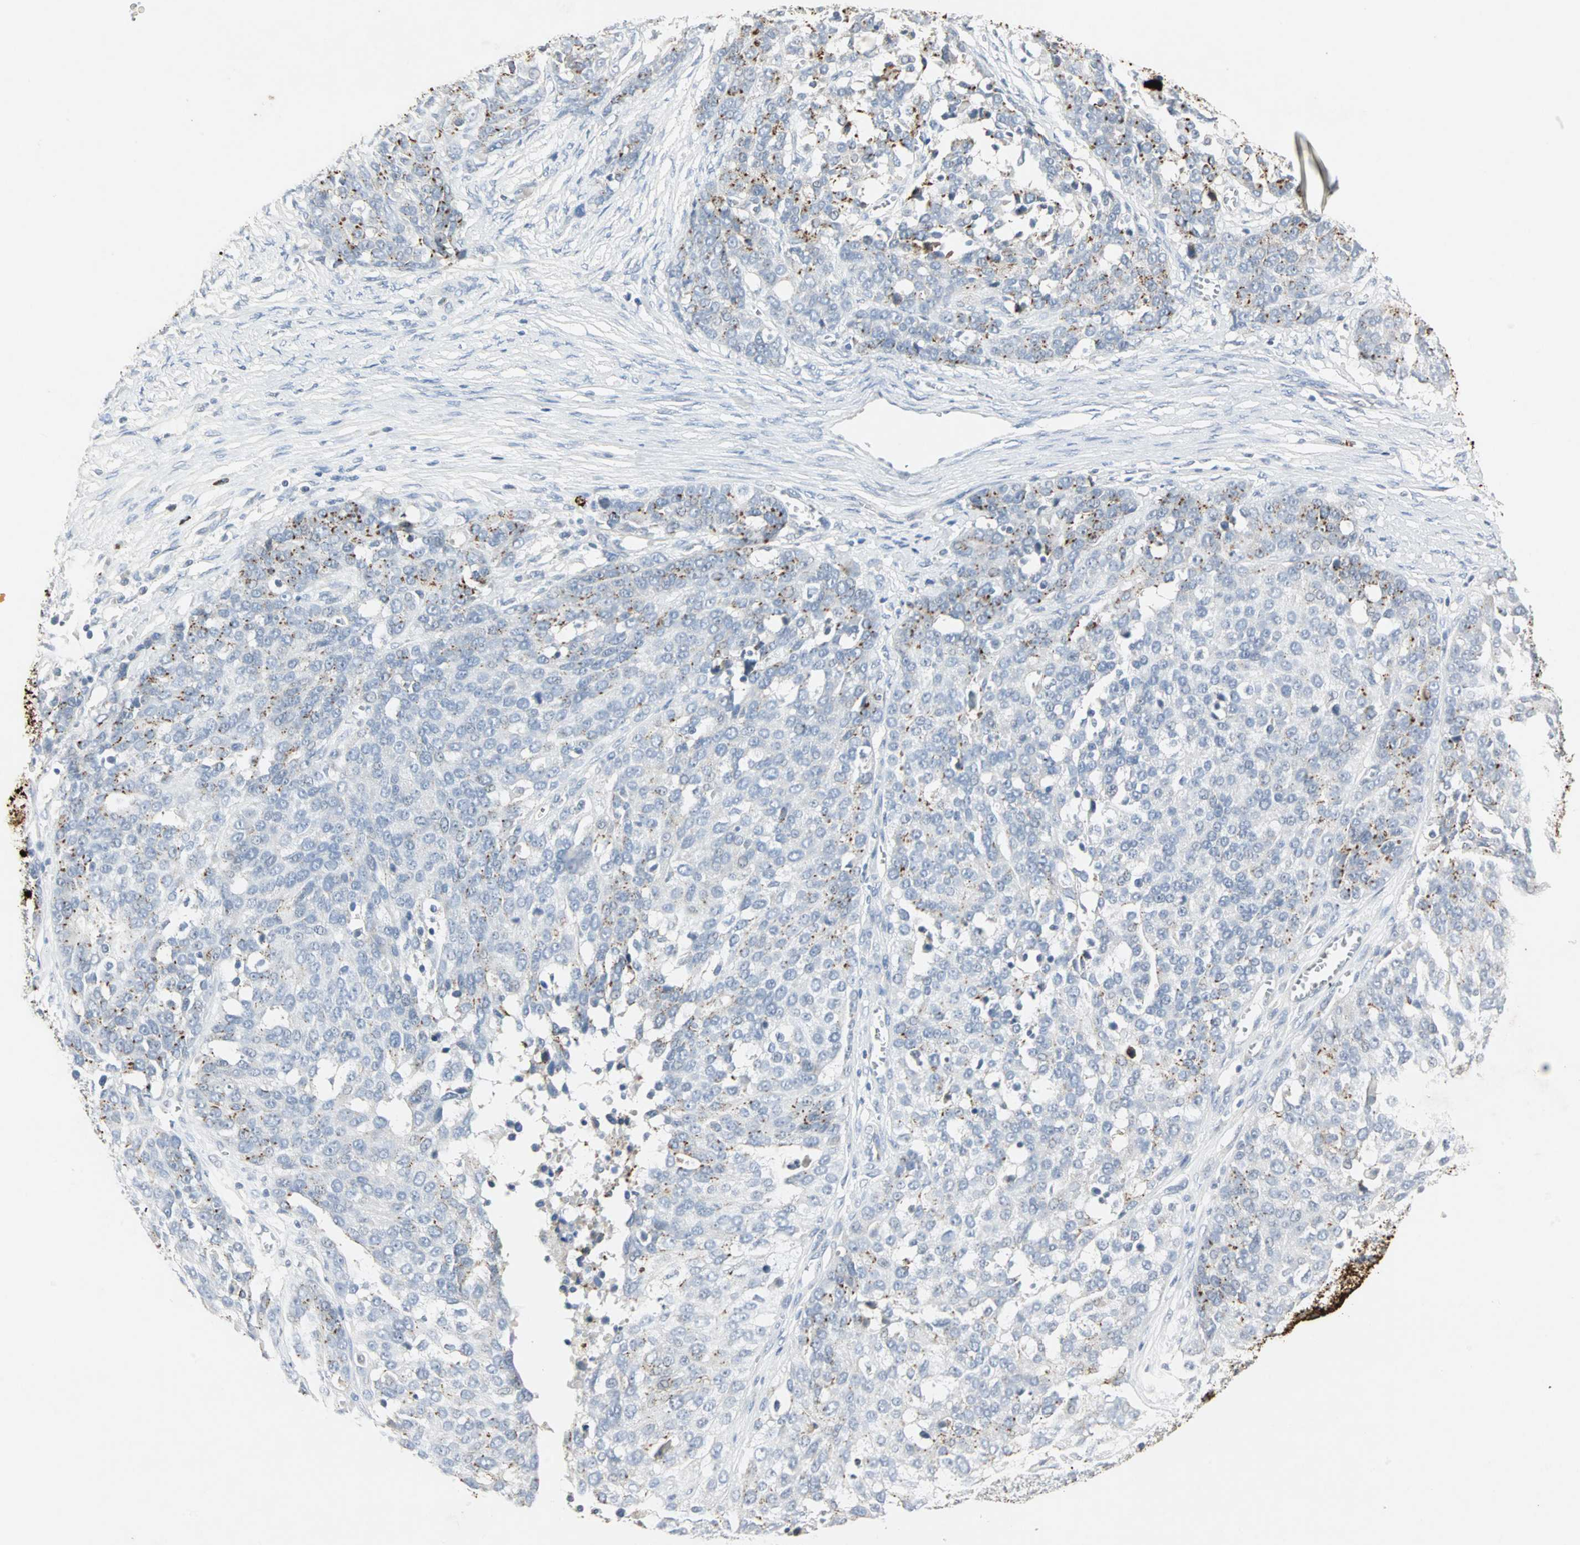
{"staining": {"intensity": "strong", "quantity": "<25%", "location": "cytoplasmic/membranous"}, "tissue": "ovarian cancer", "cell_type": "Tumor cells", "image_type": "cancer", "snomed": [{"axis": "morphology", "description": "Cystadenocarcinoma, serous, NOS"}, {"axis": "topography", "description": "Ovary"}], "caption": "Protein expression analysis of human ovarian cancer reveals strong cytoplasmic/membranous positivity in approximately <25% of tumor cells.", "gene": "CEACAM6", "patient": {"sex": "female", "age": 44}}